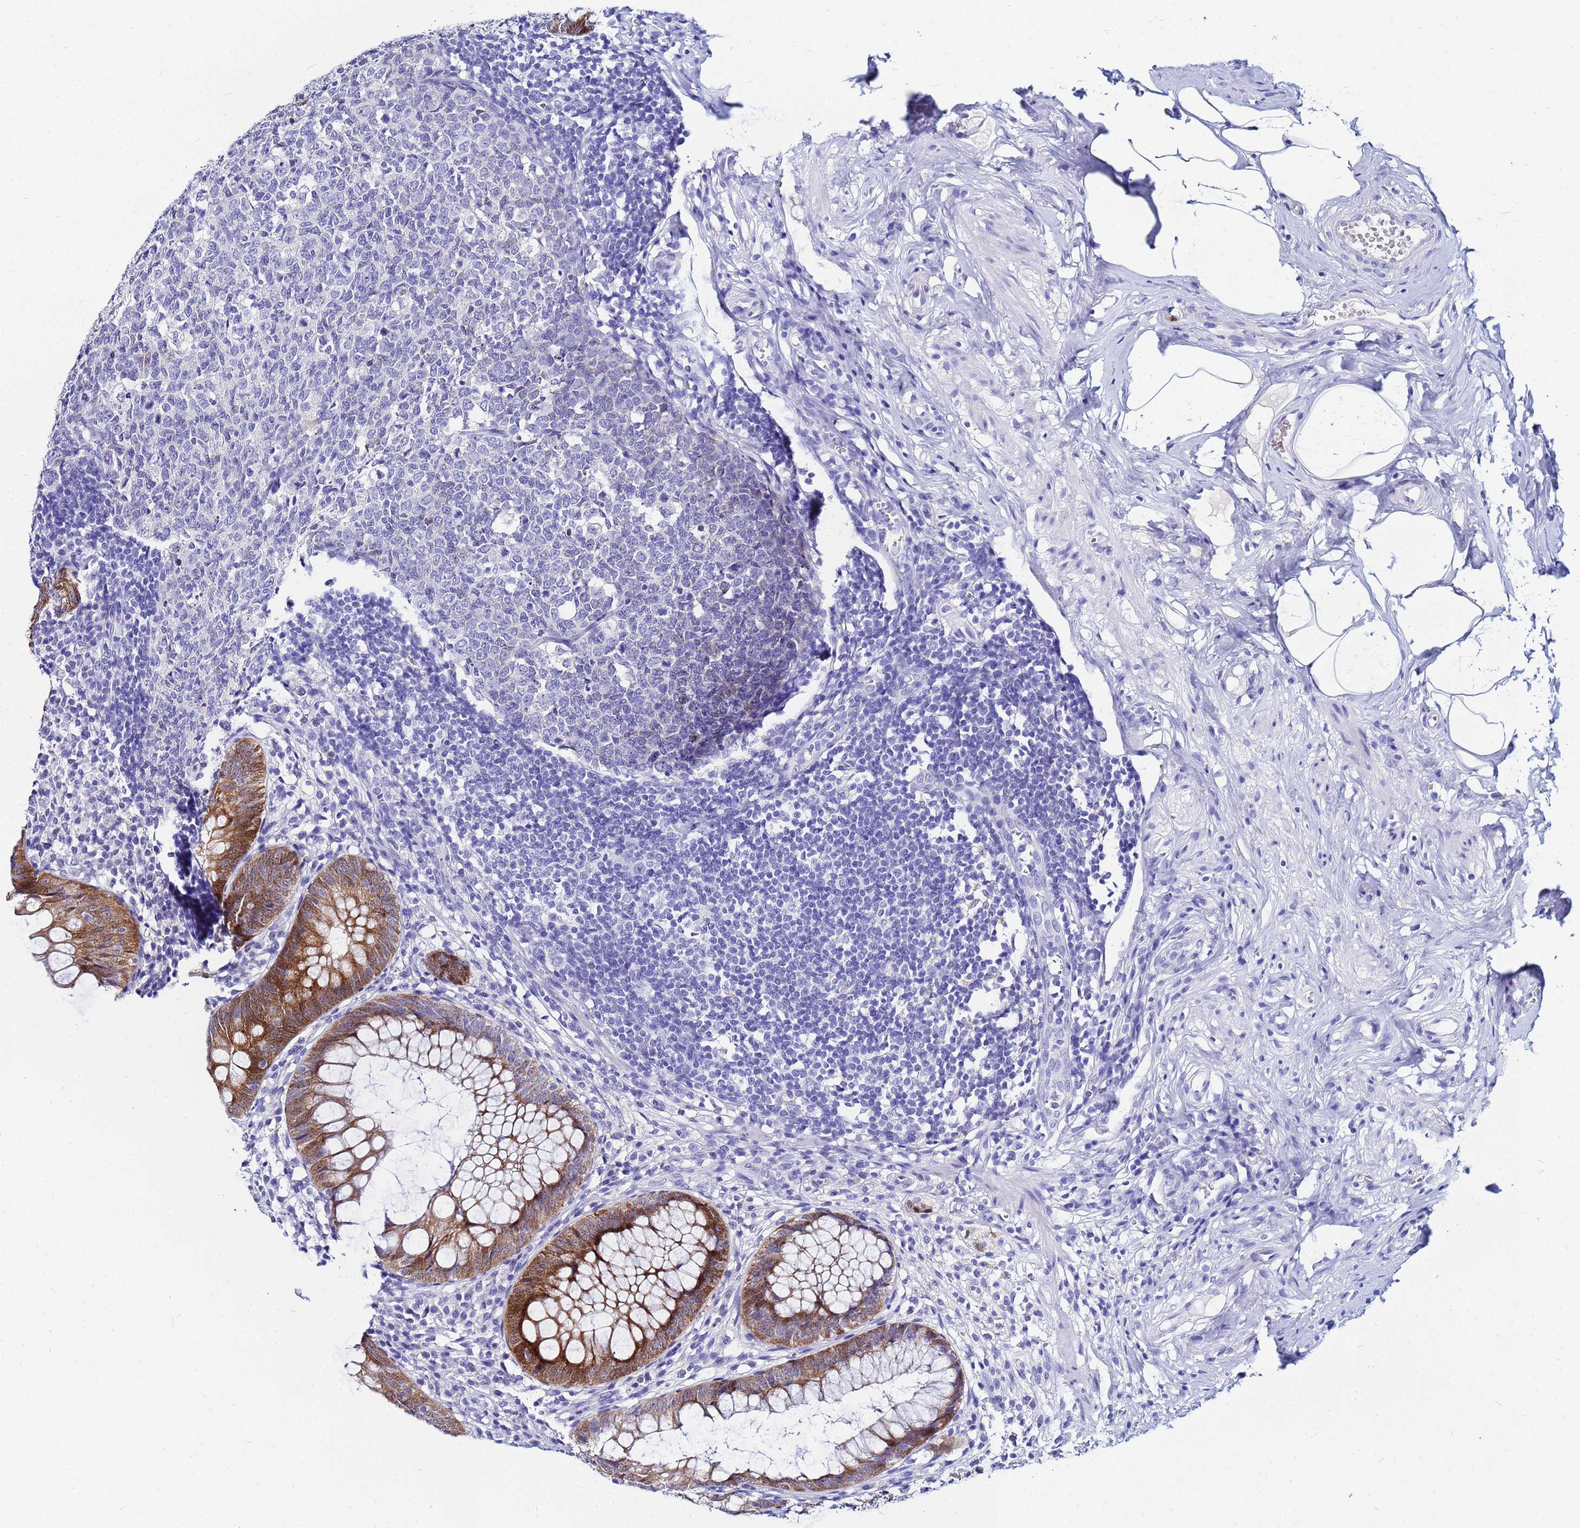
{"staining": {"intensity": "strong", "quantity": ">75%", "location": "cytoplasmic/membranous"}, "tissue": "appendix", "cell_type": "Glandular cells", "image_type": "normal", "snomed": [{"axis": "morphology", "description": "Normal tissue, NOS"}, {"axis": "topography", "description": "Appendix"}], "caption": "Protein expression analysis of normal human appendix reveals strong cytoplasmic/membranous staining in about >75% of glandular cells. The protein of interest is shown in brown color, while the nuclei are stained blue.", "gene": "PPP1R14C", "patient": {"sex": "male", "age": 56}}